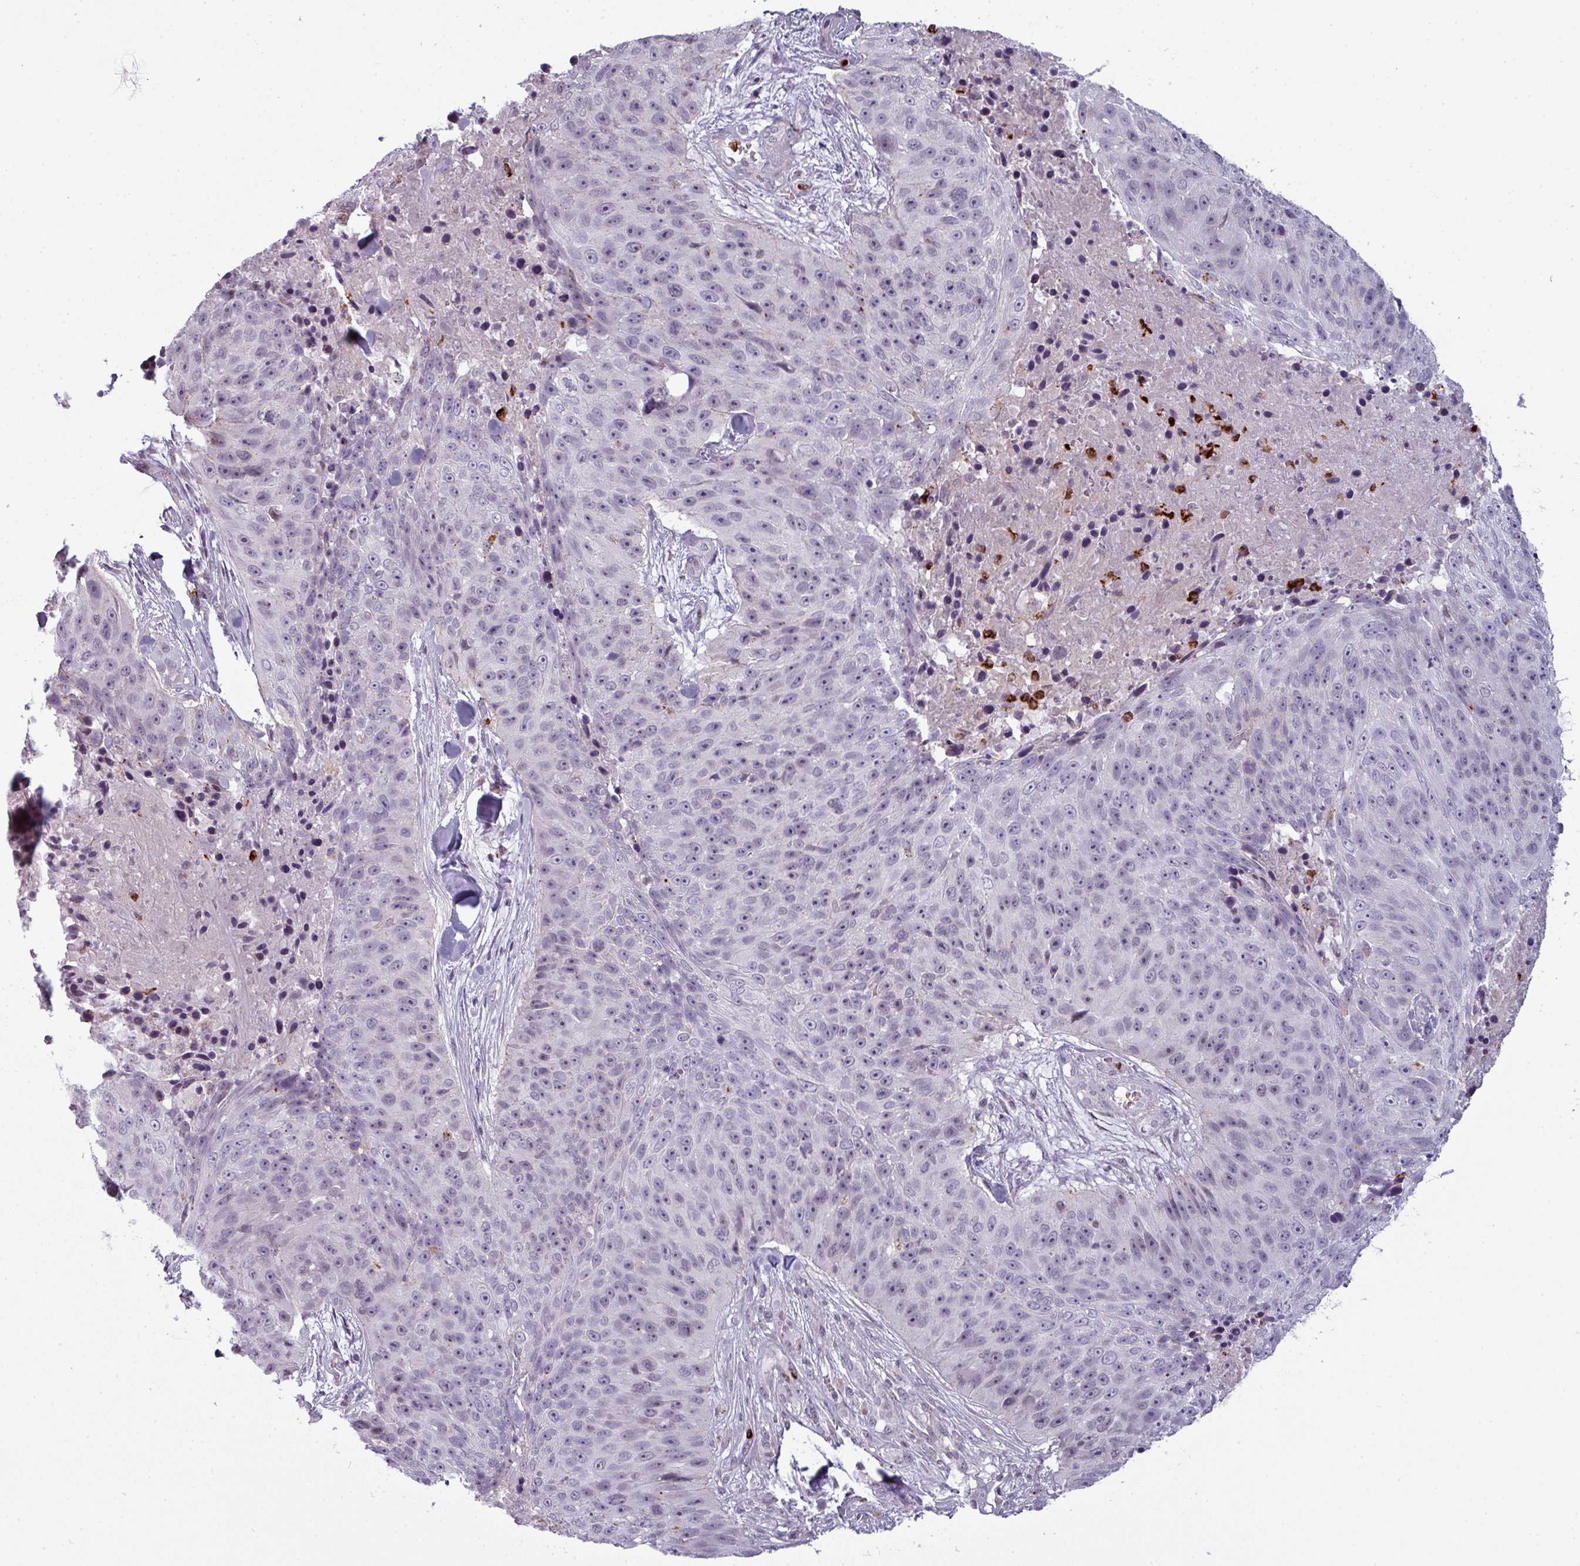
{"staining": {"intensity": "negative", "quantity": "none", "location": "none"}, "tissue": "skin cancer", "cell_type": "Tumor cells", "image_type": "cancer", "snomed": [{"axis": "morphology", "description": "Squamous cell carcinoma, NOS"}, {"axis": "topography", "description": "Skin"}], "caption": "Tumor cells show no significant positivity in squamous cell carcinoma (skin).", "gene": "TMEFF1", "patient": {"sex": "female", "age": 87}}